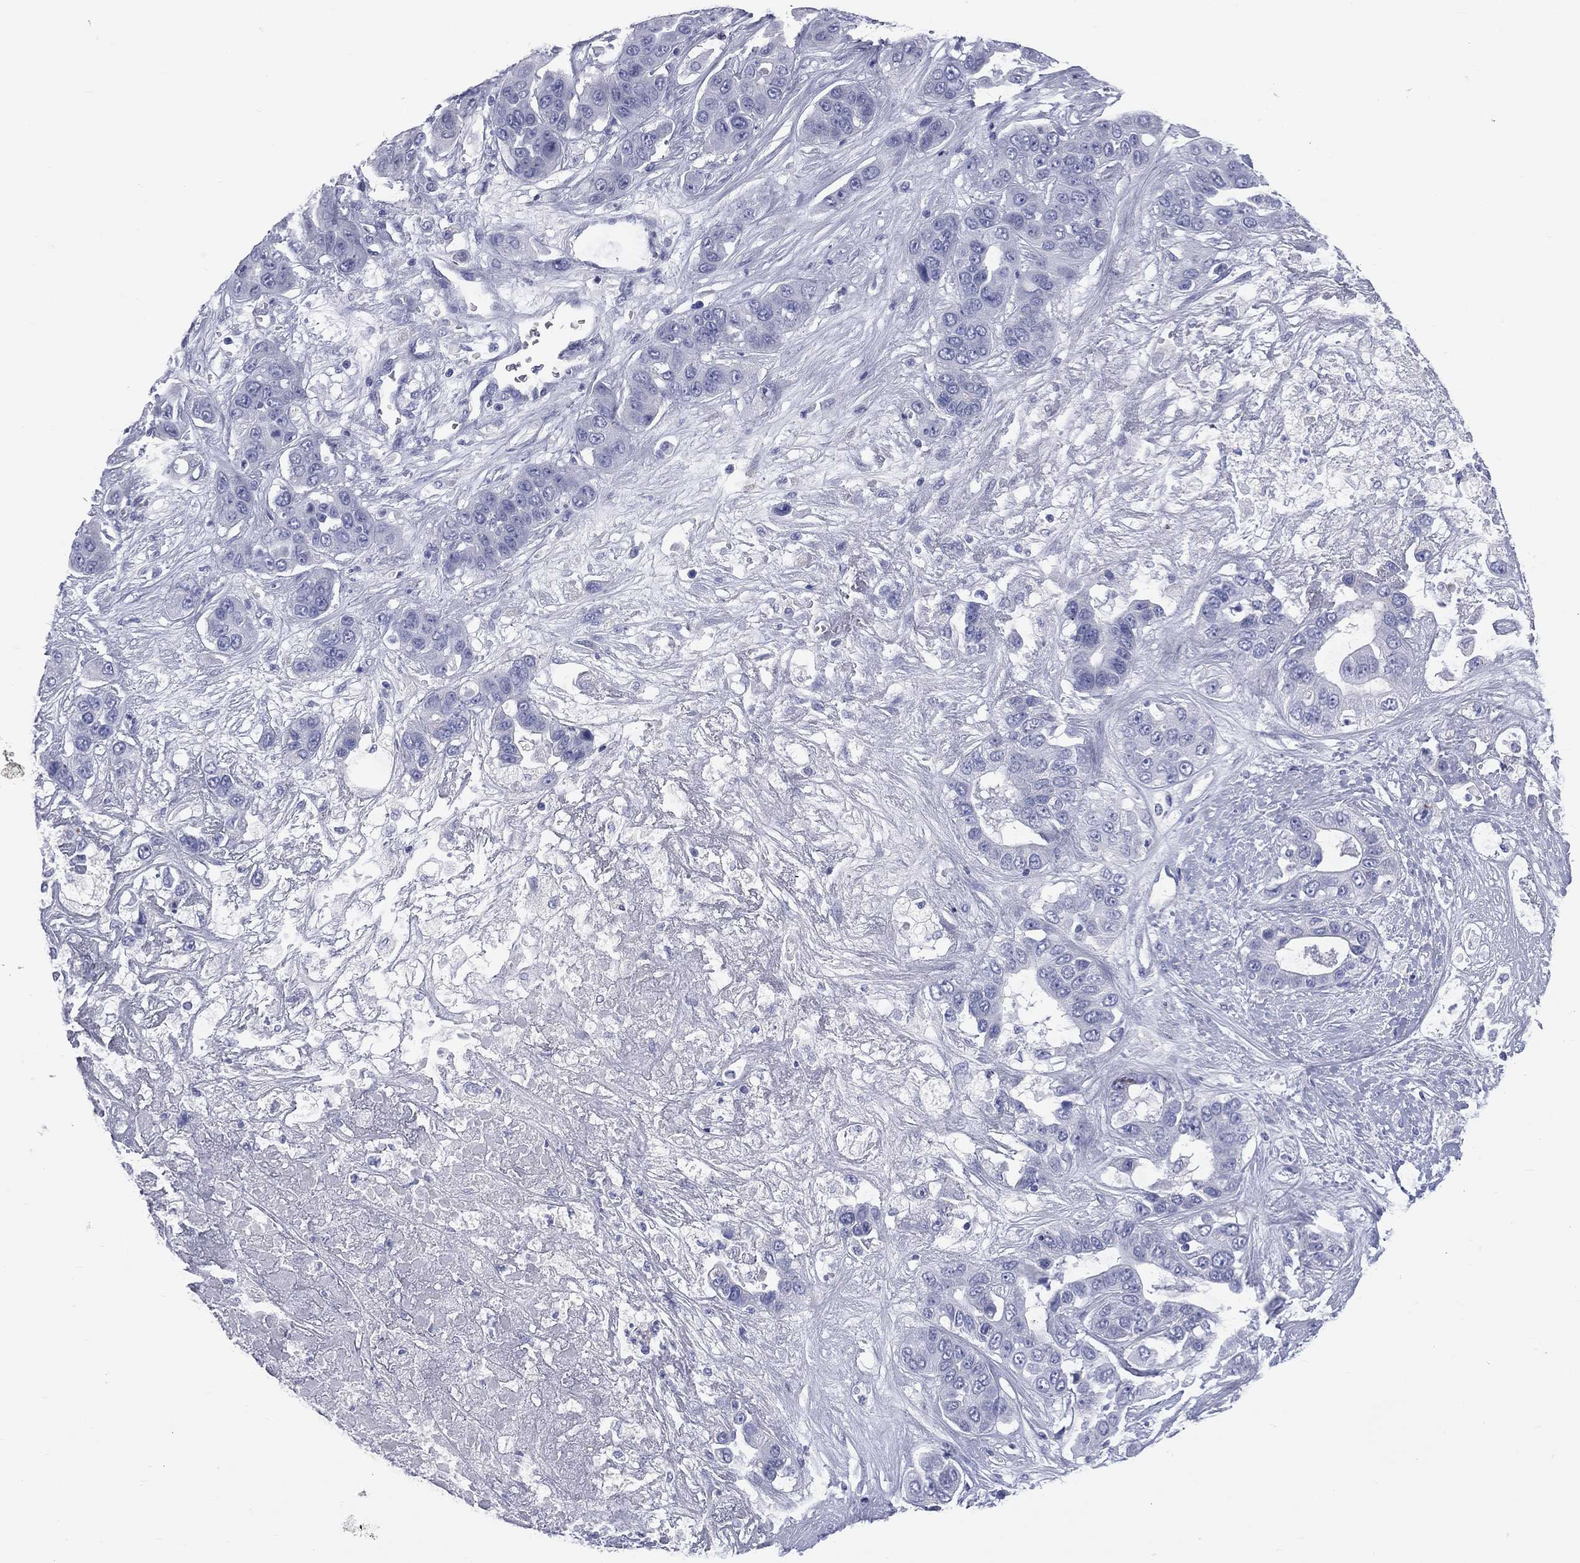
{"staining": {"intensity": "negative", "quantity": "none", "location": "none"}, "tissue": "liver cancer", "cell_type": "Tumor cells", "image_type": "cancer", "snomed": [{"axis": "morphology", "description": "Cholangiocarcinoma"}, {"axis": "topography", "description": "Liver"}], "caption": "This is a micrograph of immunohistochemistry (IHC) staining of liver cholangiocarcinoma, which shows no positivity in tumor cells.", "gene": "MLN", "patient": {"sex": "female", "age": 52}}